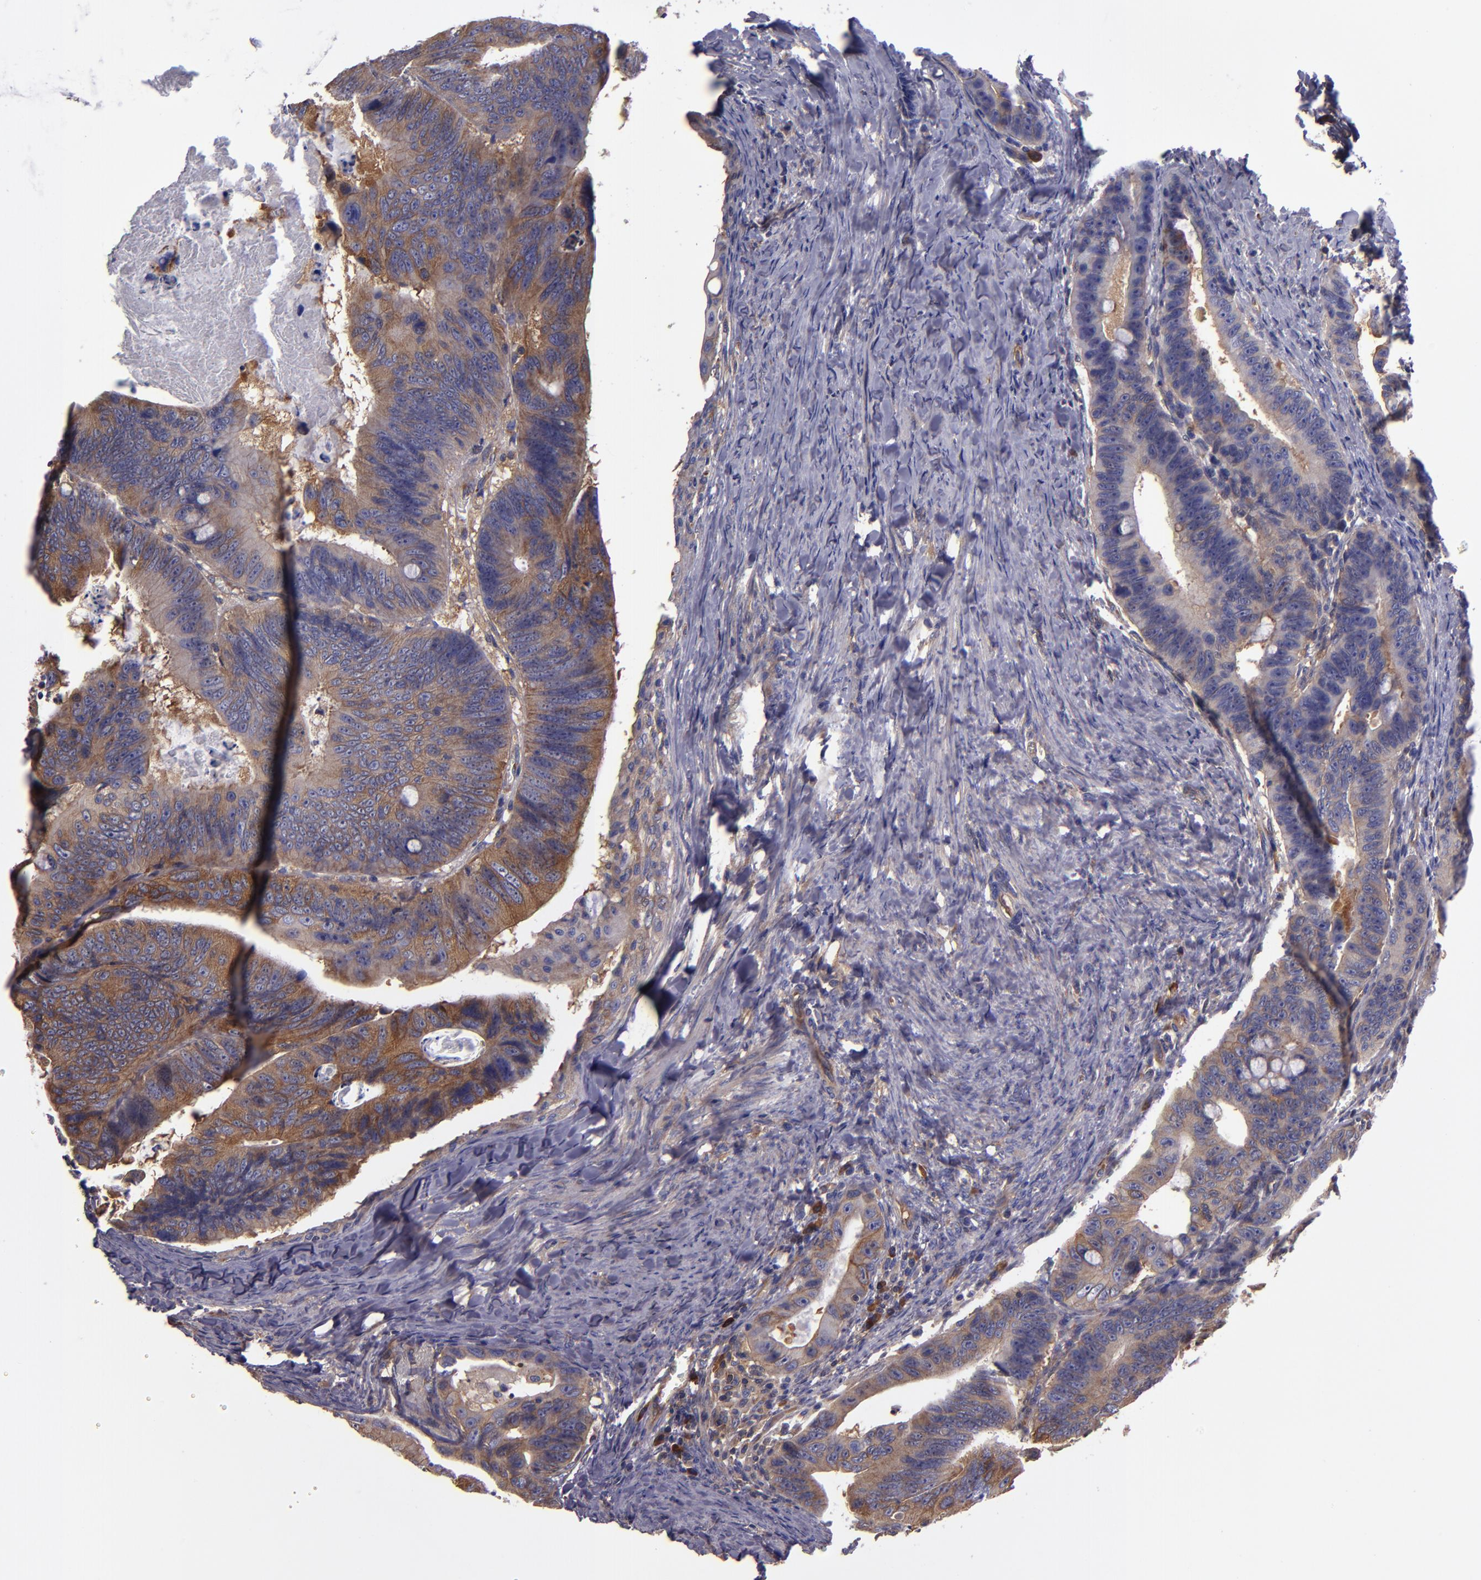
{"staining": {"intensity": "moderate", "quantity": ">75%", "location": "cytoplasmic/membranous"}, "tissue": "colorectal cancer", "cell_type": "Tumor cells", "image_type": "cancer", "snomed": [{"axis": "morphology", "description": "Adenocarcinoma, NOS"}, {"axis": "topography", "description": "Colon"}], "caption": "The photomicrograph displays a brown stain indicating the presence of a protein in the cytoplasmic/membranous of tumor cells in adenocarcinoma (colorectal).", "gene": "CARS1", "patient": {"sex": "female", "age": 55}}